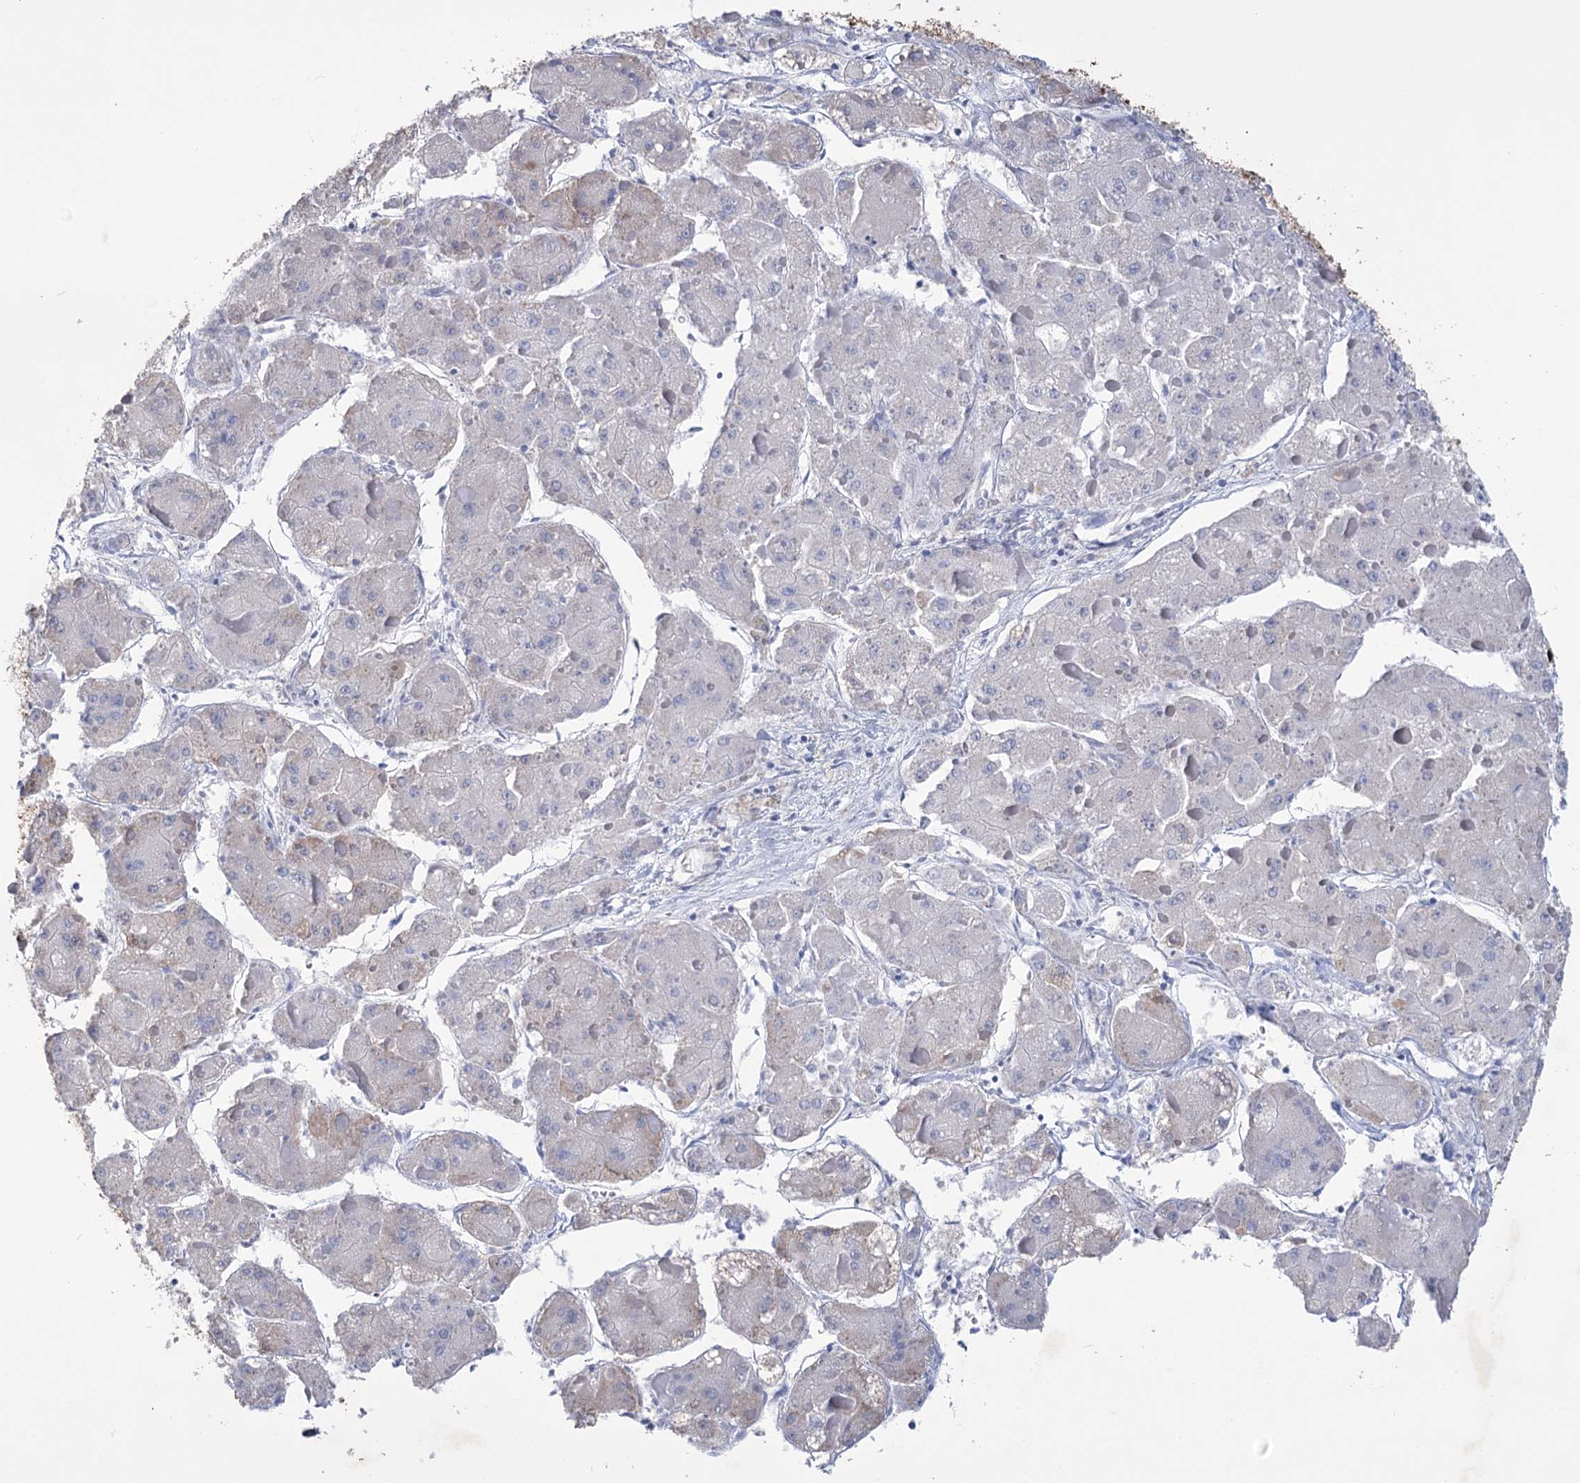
{"staining": {"intensity": "negative", "quantity": "none", "location": "none"}, "tissue": "liver cancer", "cell_type": "Tumor cells", "image_type": "cancer", "snomed": [{"axis": "morphology", "description": "Carcinoma, Hepatocellular, NOS"}, {"axis": "topography", "description": "Liver"}], "caption": "Tumor cells show no significant expression in liver cancer.", "gene": "NFU1", "patient": {"sex": "female", "age": 73}}